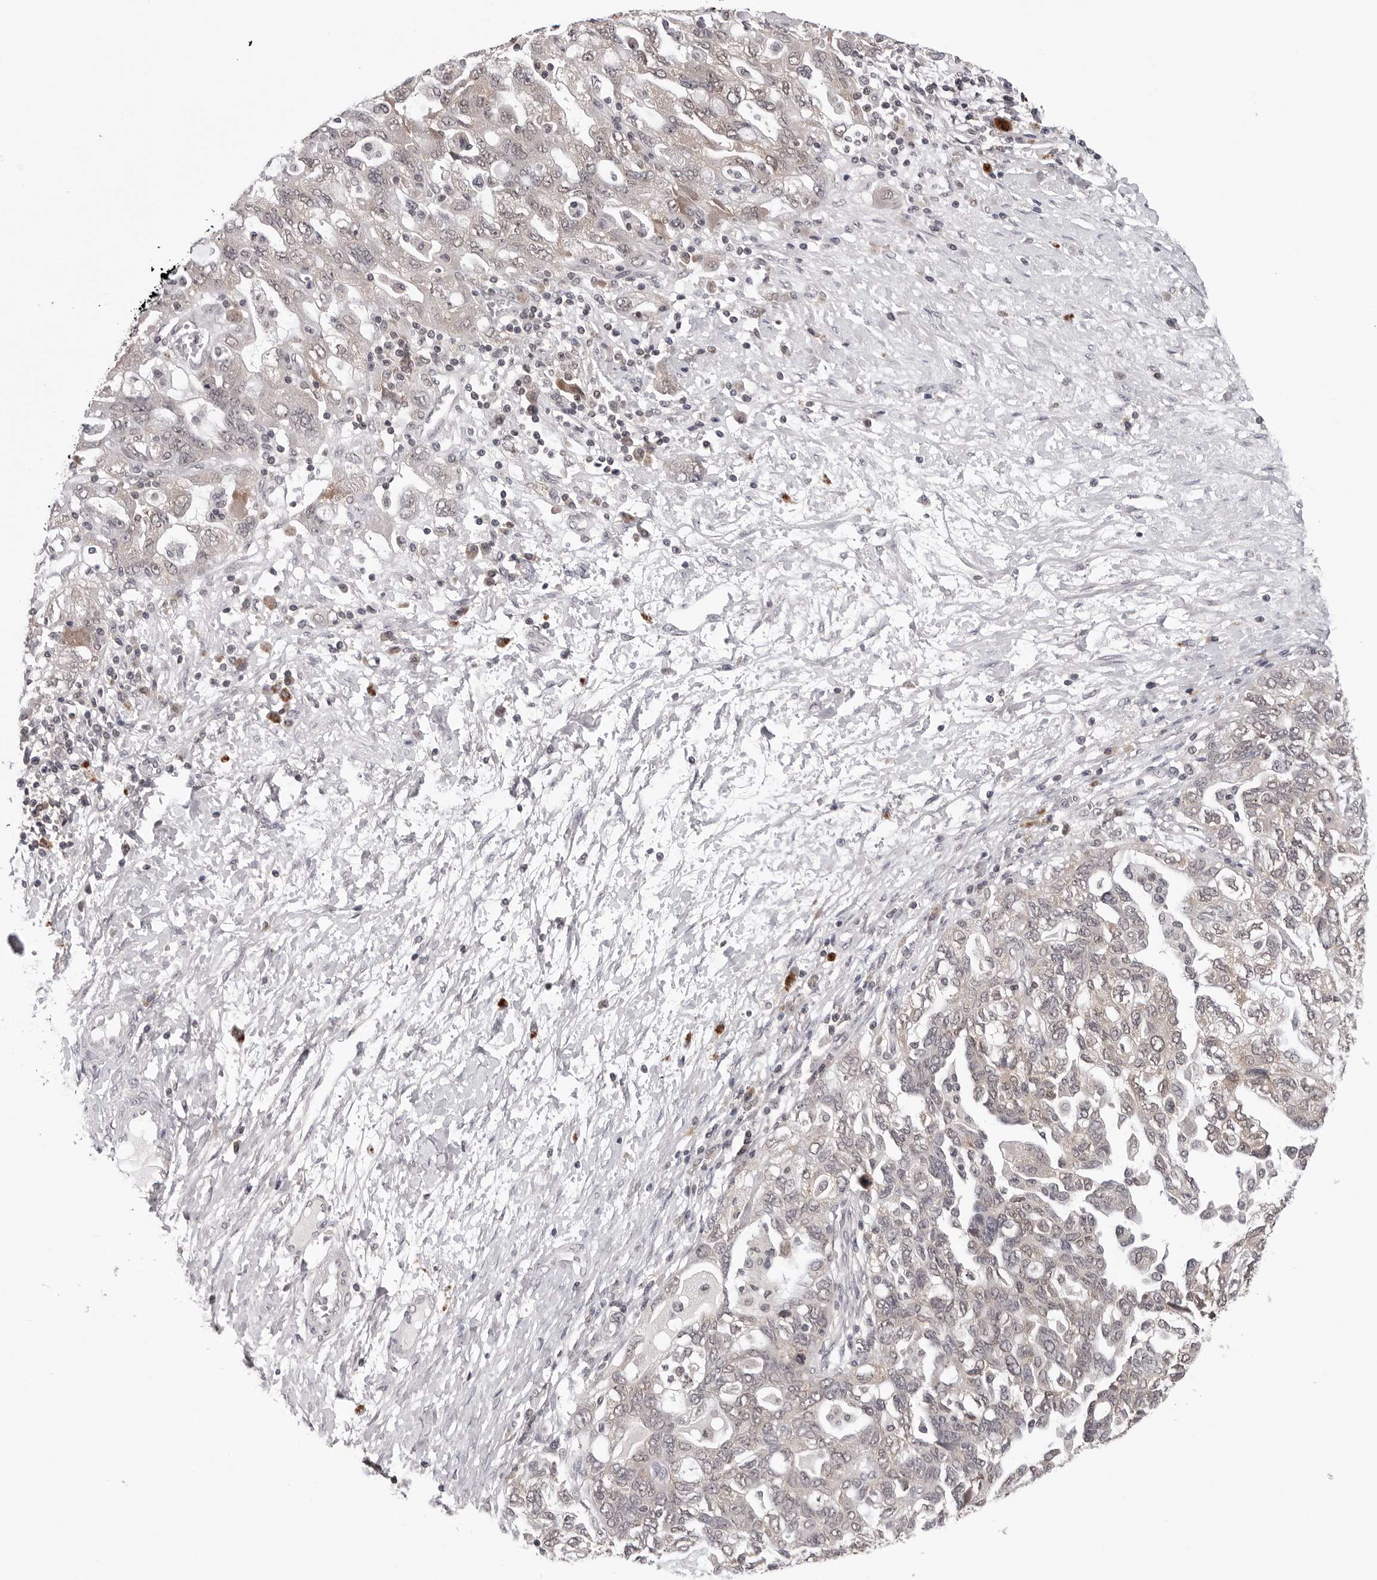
{"staining": {"intensity": "negative", "quantity": "none", "location": "none"}, "tissue": "ovarian cancer", "cell_type": "Tumor cells", "image_type": "cancer", "snomed": [{"axis": "morphology", "description": "Carcinoma, NOS"}, {"axis": "morphology", "description": "Cystadenocarcinoma, serous, NOS"}, {"axis": "topography", "description": "Ovary"}], "caption": "A photomicrograph of human carcinoma (ovarian) is negative for staining in tumor cells.", "gene": "CDK20", "patient": {"sex": "female", "age": 69}}